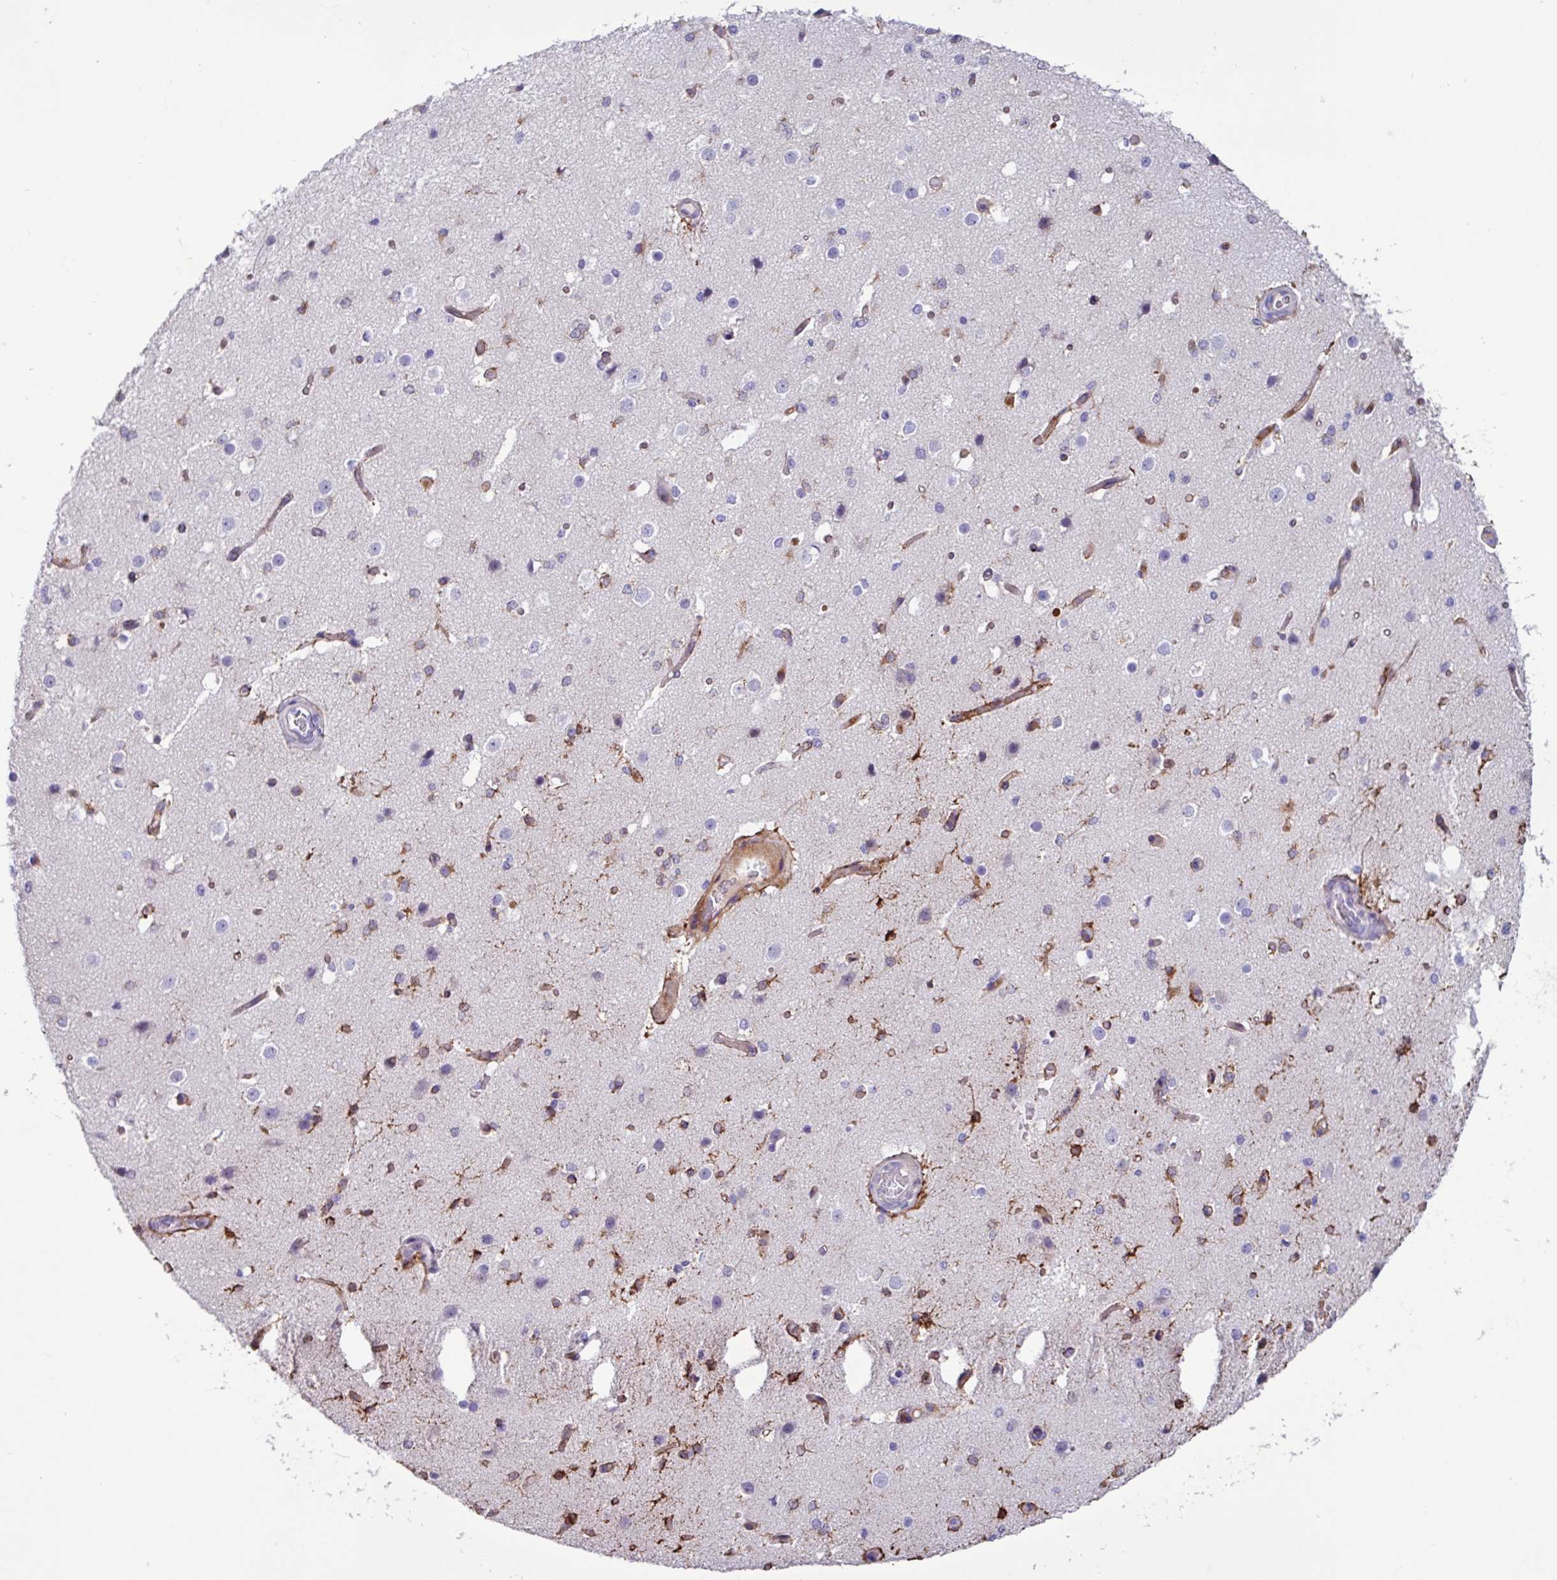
{"staining": {"intensity": "moderate", "quantity": ">75%", "location": "cytoplasmic/membranous"}, "tissue": "cerebral cortex", "cell_type": "Endothelial cells", "image_type": "normal", "snomed": [{"axis": "morphology", "description": "Normal tissue, NOS"}, {"axis": "morphology", "description": "Inflammation, NOS"}, {"axis": "topography", "description": "Cerebral cortex"}], "caption": "A photomicrograph of cerebral cortex stained for a protein shows moderate cytoplasmic/membranous brown staining in endothelial cells. (DAB (3,3'-diaminobenzidine) IHC, brown staining for protein, blue staining for nuclei).", "gene": "PPP1R35", "patient": {"sex": "male", "age": 6}}